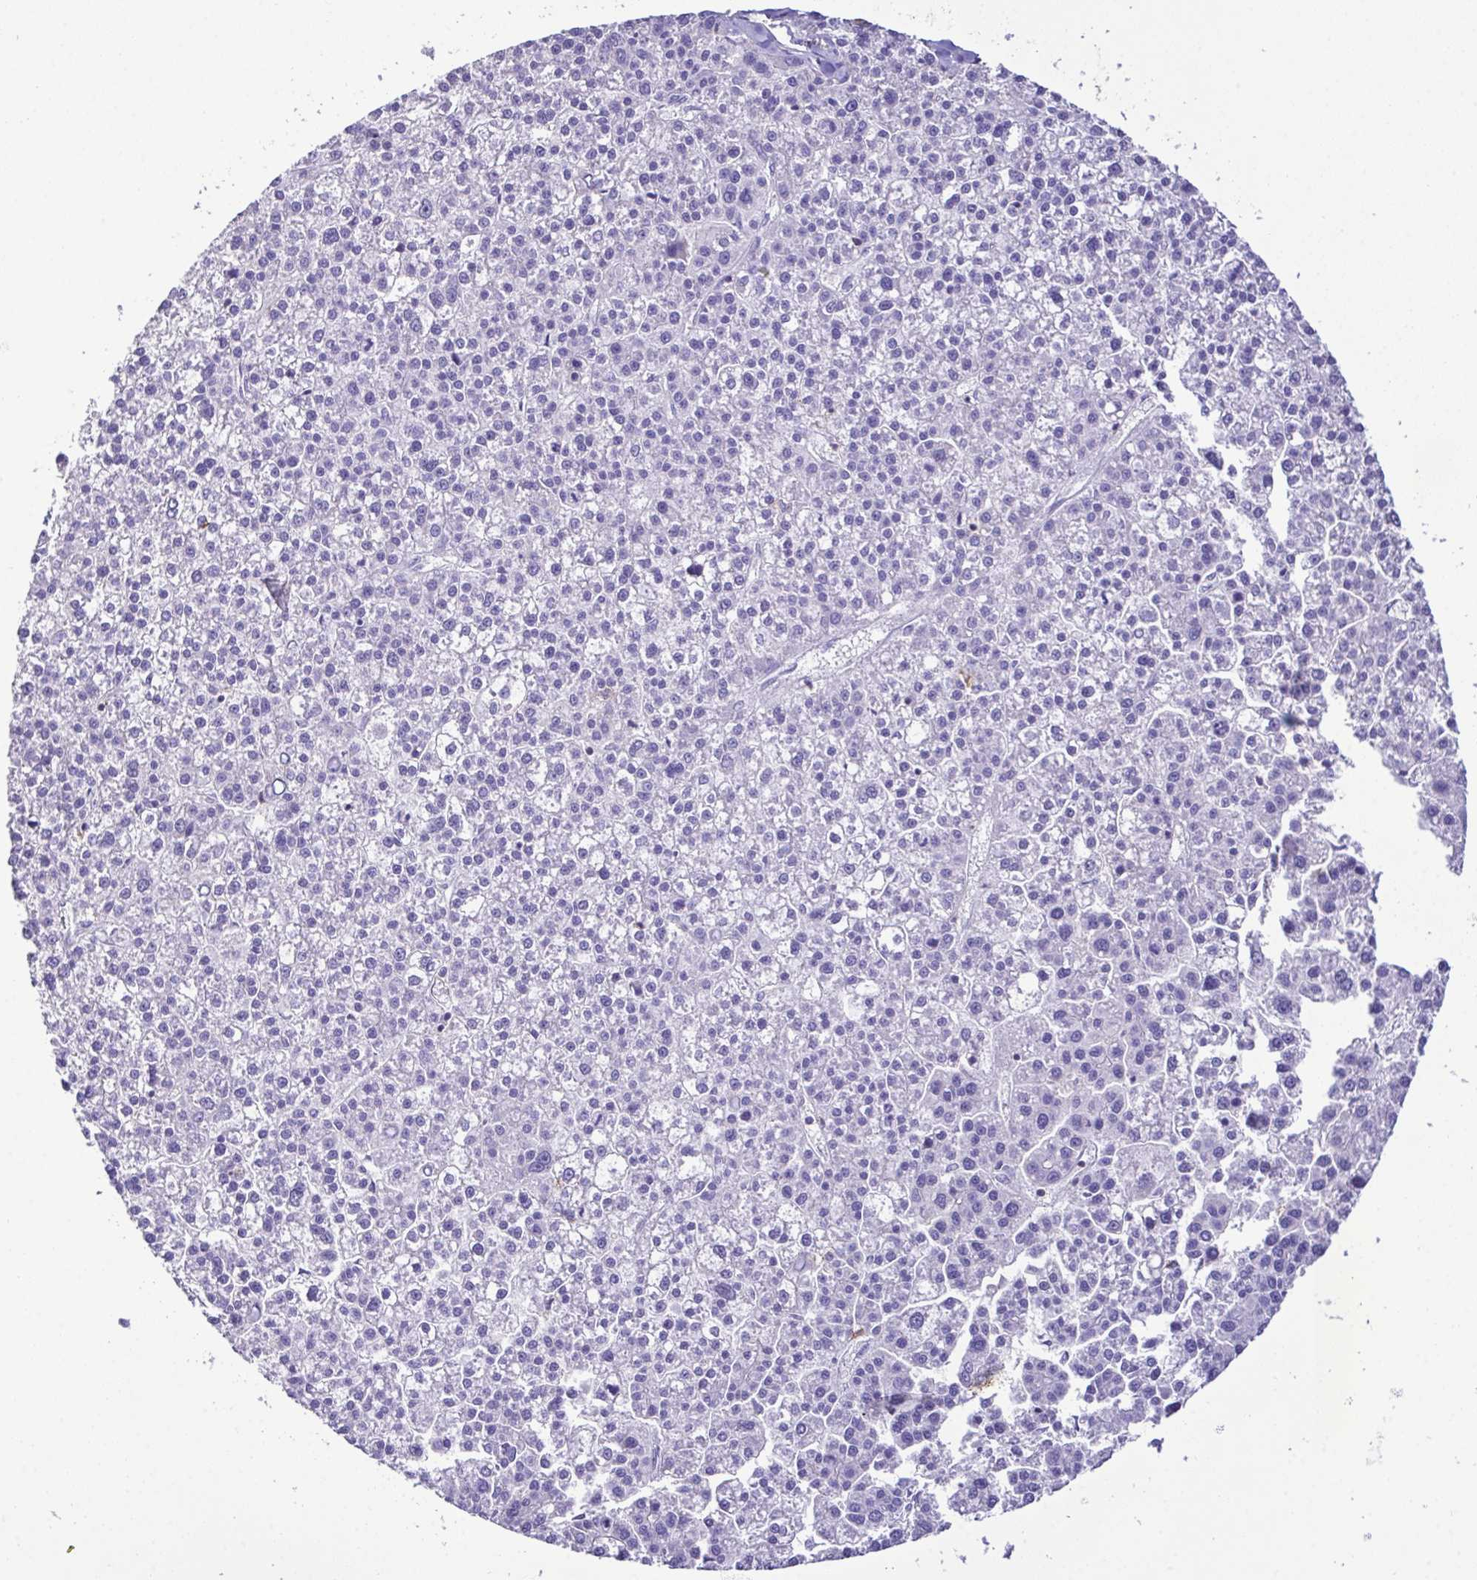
{"staining": {"intensity": "negative", "quantity": "none", "location": "none"}, "tissue": "liver cancer", "cell_type": "Tumor cells", "image_type": "cancer", "snomed": [{"axis": "morphology", "description": "Carcinoma, Hepatocellular, NOS"}, {"axis": "topography", "description": "Liver"}], "caption": "Immunohistochemistry (IHC) image of neoplastic tissue: hepatocellular carcinoma (liver) stained with DAB demonstrates no significant protein expression in tumor cells.", "gene": "MARCO", "patient": {"sex": "female", "age": 58}}